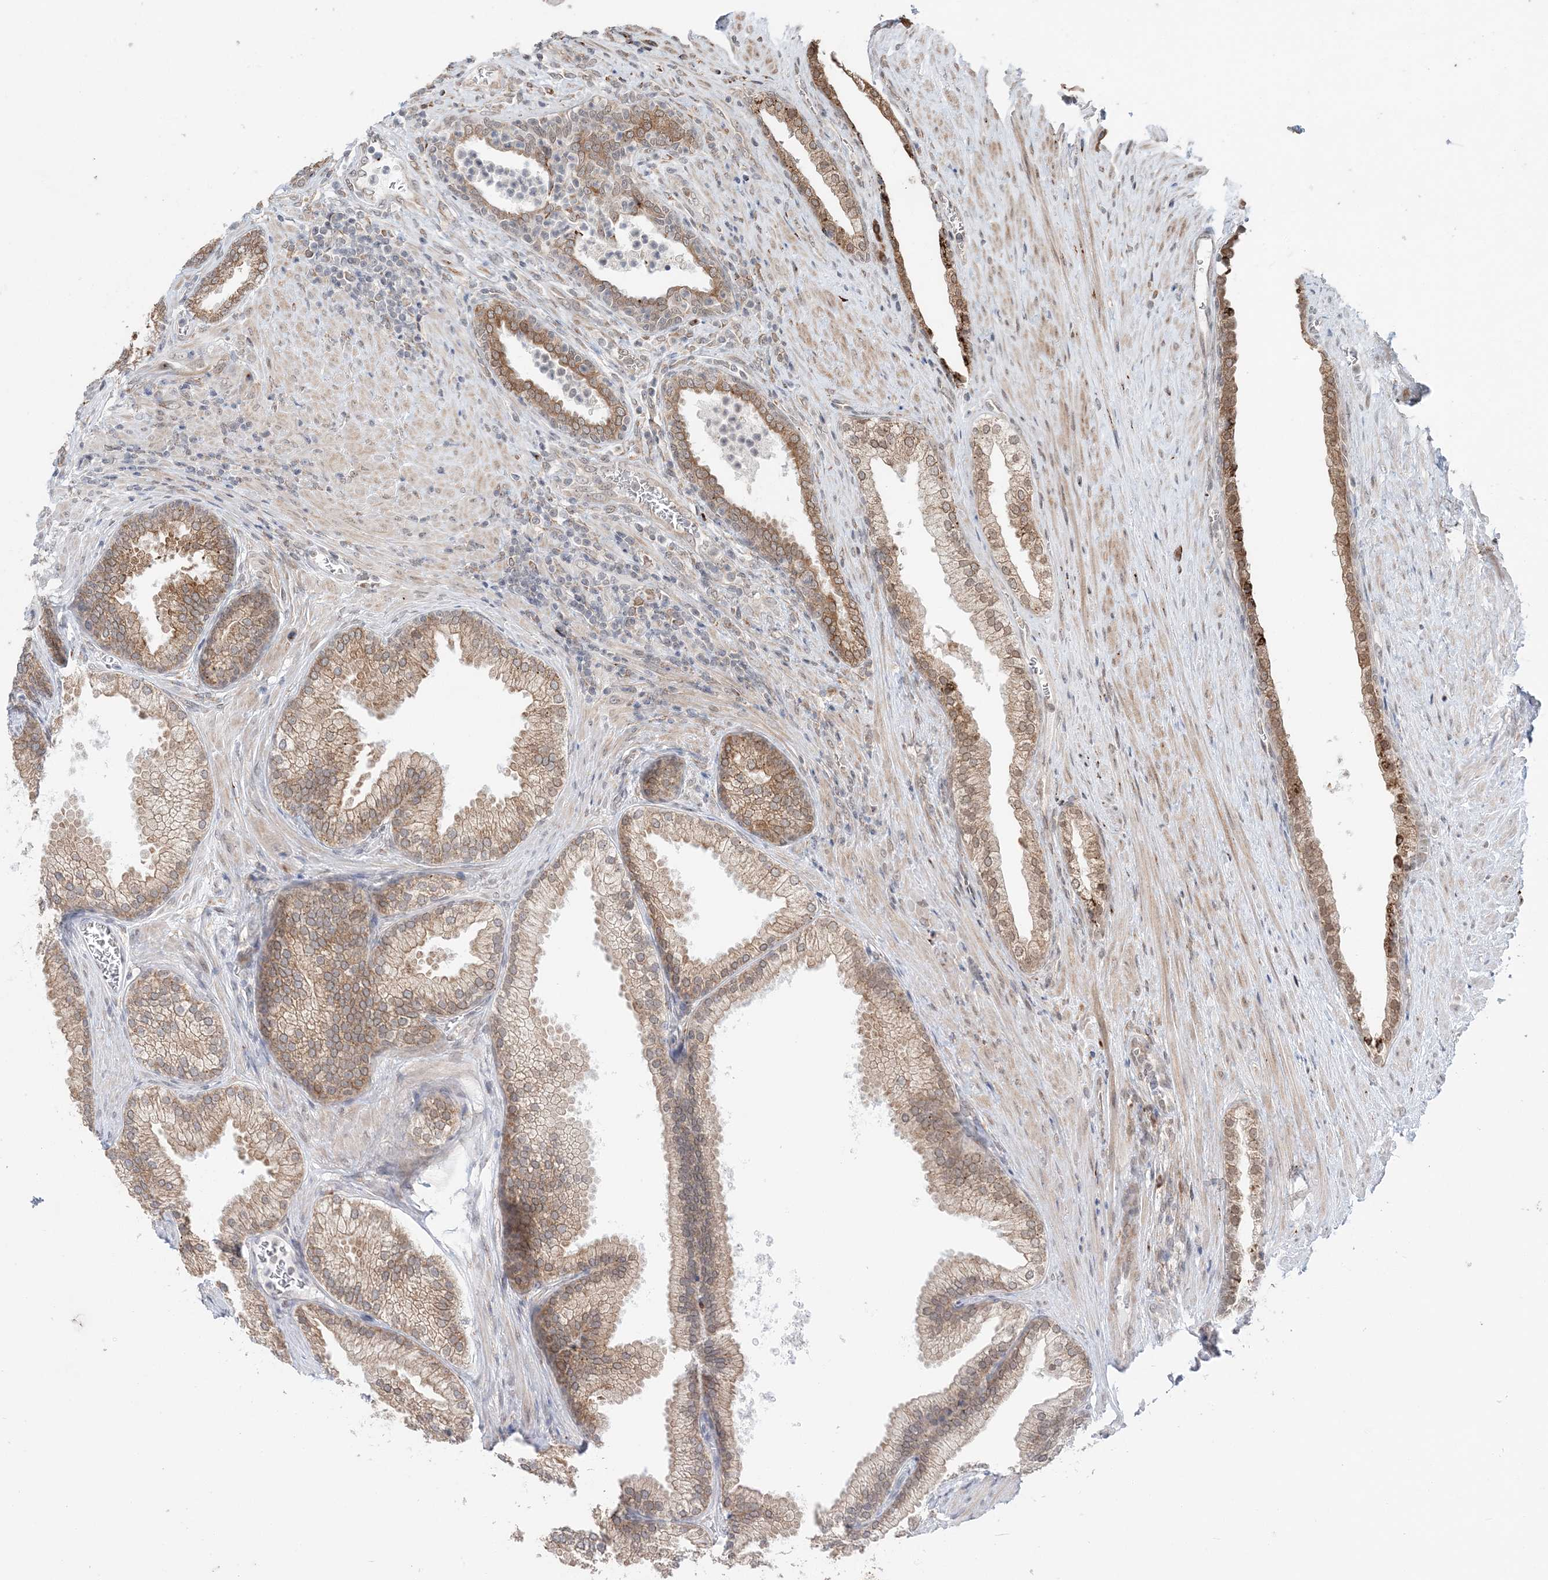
{"staining": {"intensity": "moderate", "quantity": ">75%", "location": "cytoplasmic/membranous"}, "tissue": "prostate", "cell_type": "Glandular cells", "image_type": "normal", "snomed": [{"axis": "morphology", "description": "Normal tissue, NOS"}, {"axis": "topography", "description": "Prostate"}], "caption": "Protein staining of normal prostate demonstrates moderate cytoplasmic/membranous expression in about >75% of glandular cells. Nuclei are stained in blue.", "gene": "TMED10", "patient": {"sex": "male", "age": 76}}